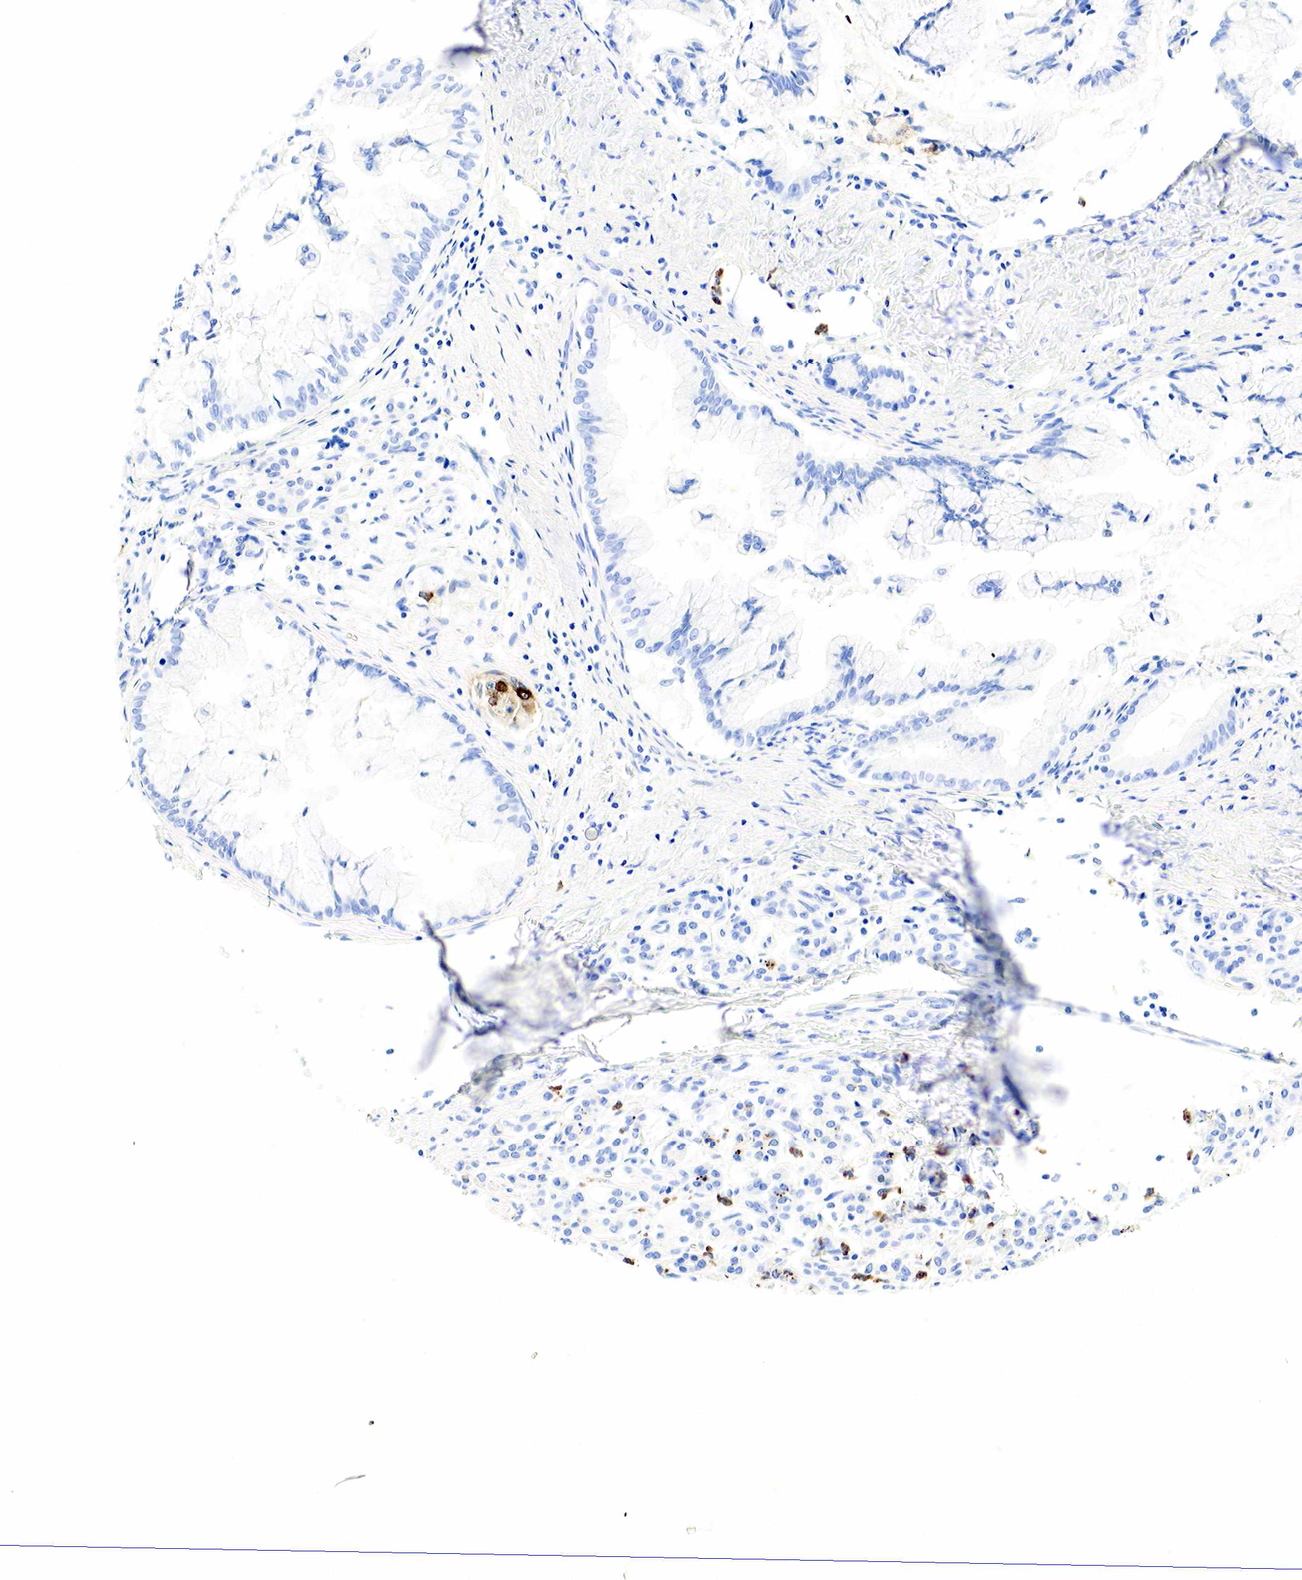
{"staining": {"intensity": "negative", "quantity": "none", "location": "none"}, "tissue": "pancreatic cancer", "cell_type": "Tumor cells", "image_type": "cancer", "snomed": [{"axis": "morphology", "description": "Adenocarcinoma, NOS"}, {"axis": "topography", "description": "Pancreas"}], "caption": "Immunohistochemistry of human pancreatic cancer shows no staining in tumor cells.", "gene": "FUT4", "patient": {"sex": "male", "age": 59}}